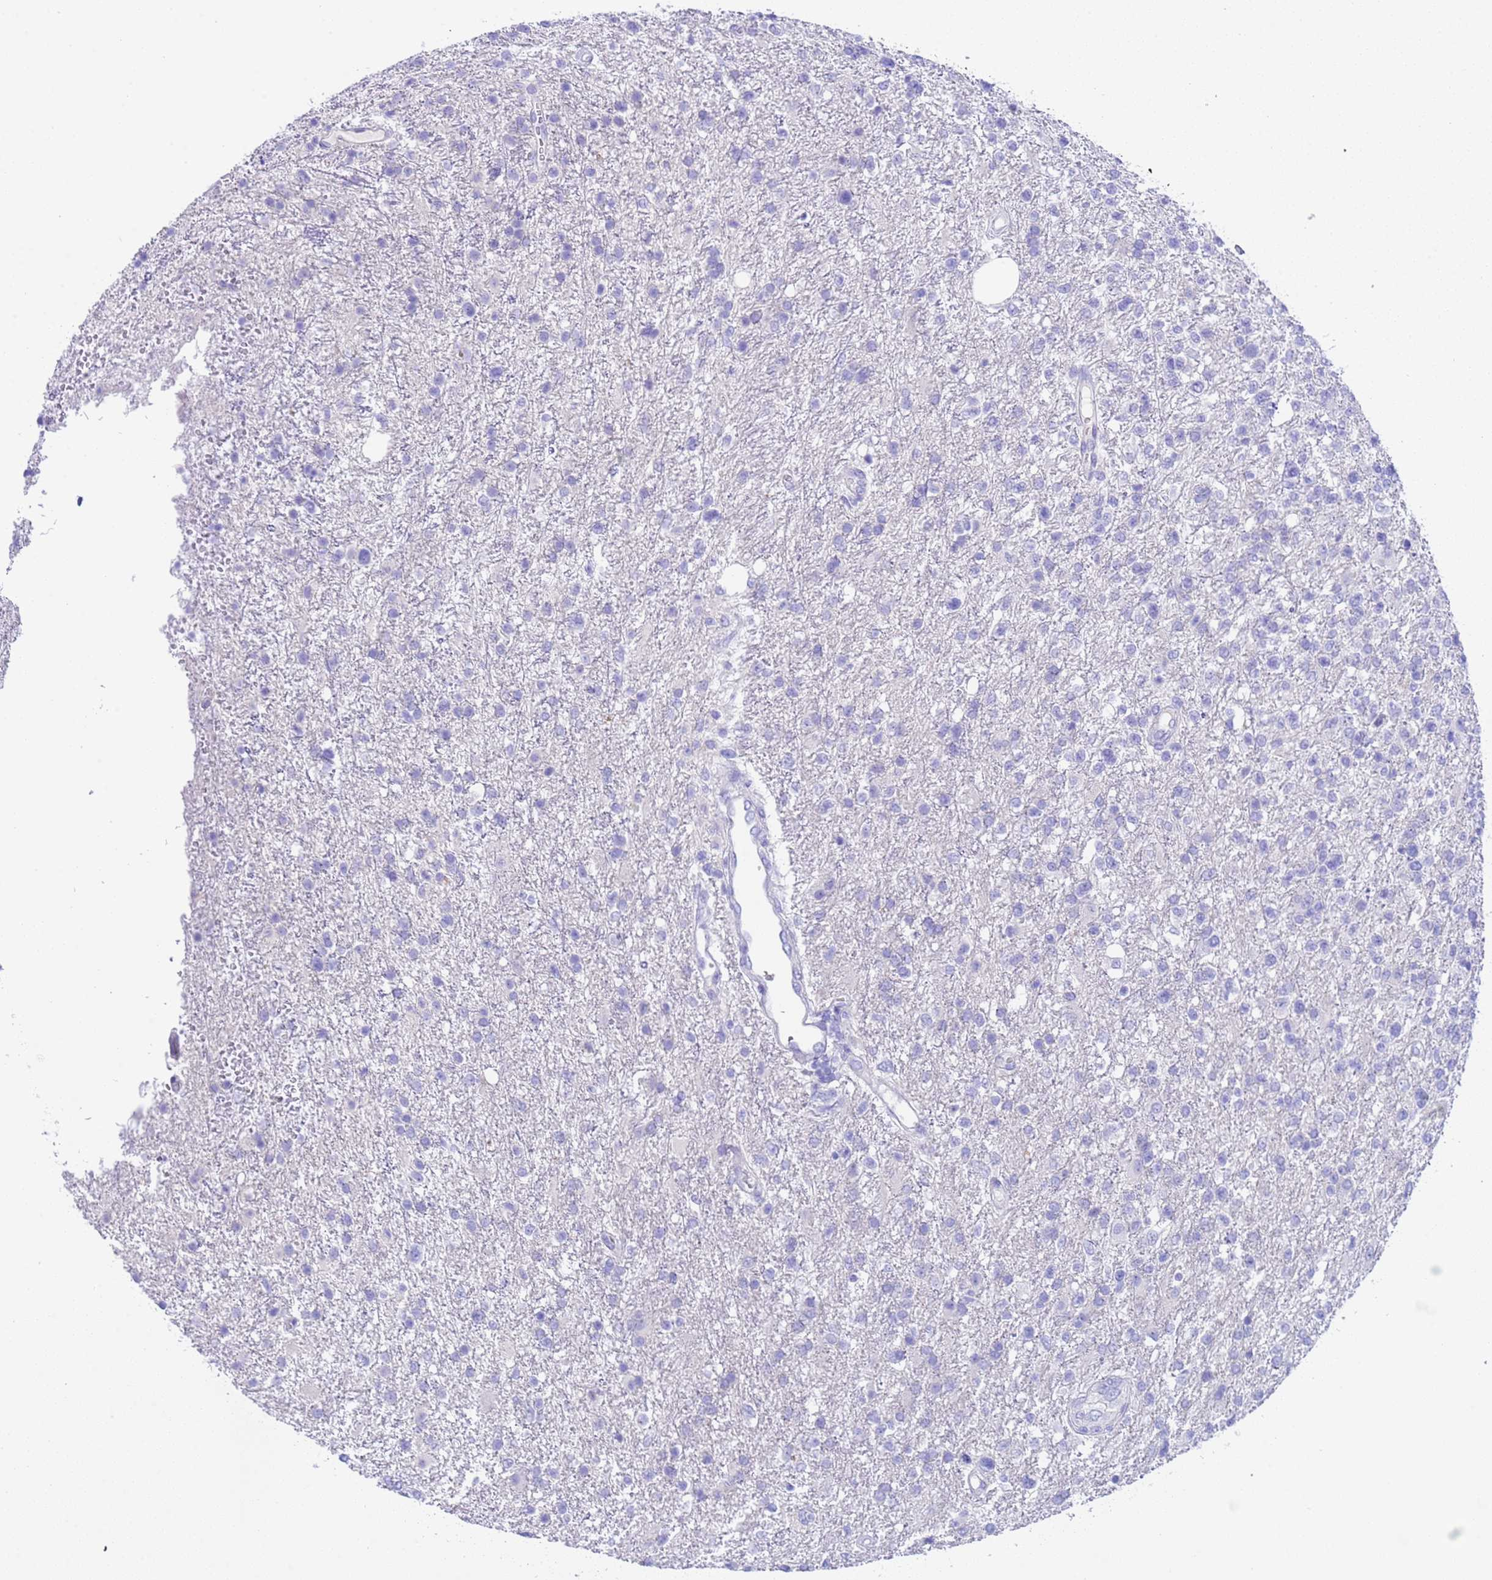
{"staining": {"intensity": "negative", "quantity": "none", "location": "none"}, "tissue": "glioma", "cell_type": "Tumor cells", "image_type": "cancer", "snomed": [{"axis": "morphology", "description": "Glioma, malignant, High grade"}, {"axis": "topography", "description": "Brain"}], "caption": "Immunohistochemistry of human glioma demonstrates no staining in tumor cells.", "gene": "USP38", "patient": {"sex": "male", "age": 56}}